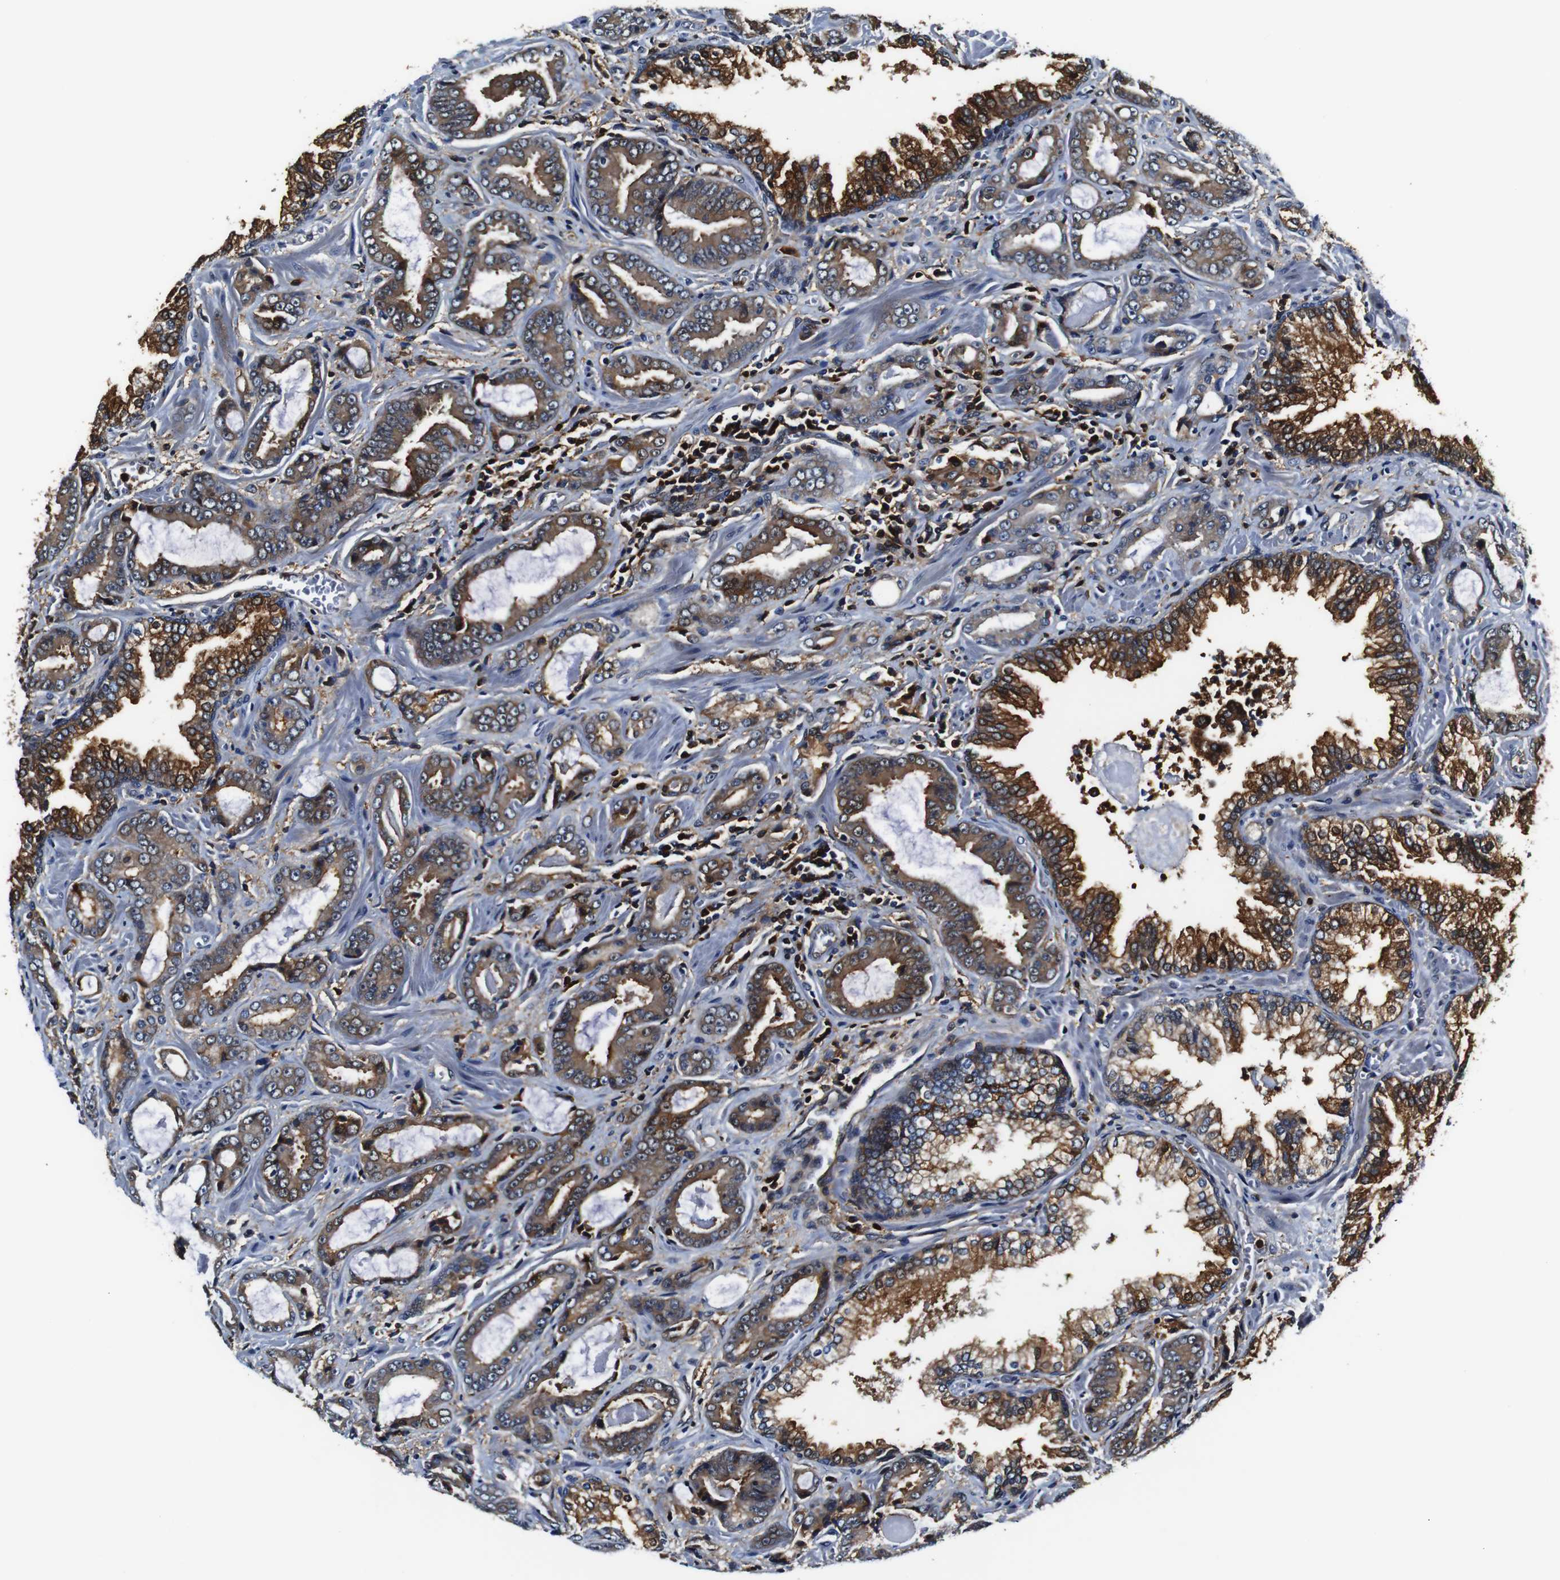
{"staining": {"intensity": "moderate", "quantity": ">75%", "location": "cytoplasmic/membranous"}, "tissue": "prostate cancer", "cell_type": "Tumor cells", "image_type": "cancer", "snomed": [{"axis": "morphology", "description": "Adenocarcinoma, Low grade"}, {"axis": "topography", "description": "Prostate"}], "caption": "Immunohistochemistry photomicrograph of prostate cancer stained for a protein (brown), which exhibits medium levels of moderate cytoplasmic/membranous positivity in about >75% of tumor cells.", "gene": "ANXA1", "patient": {"sex": "male", "age": 60}}